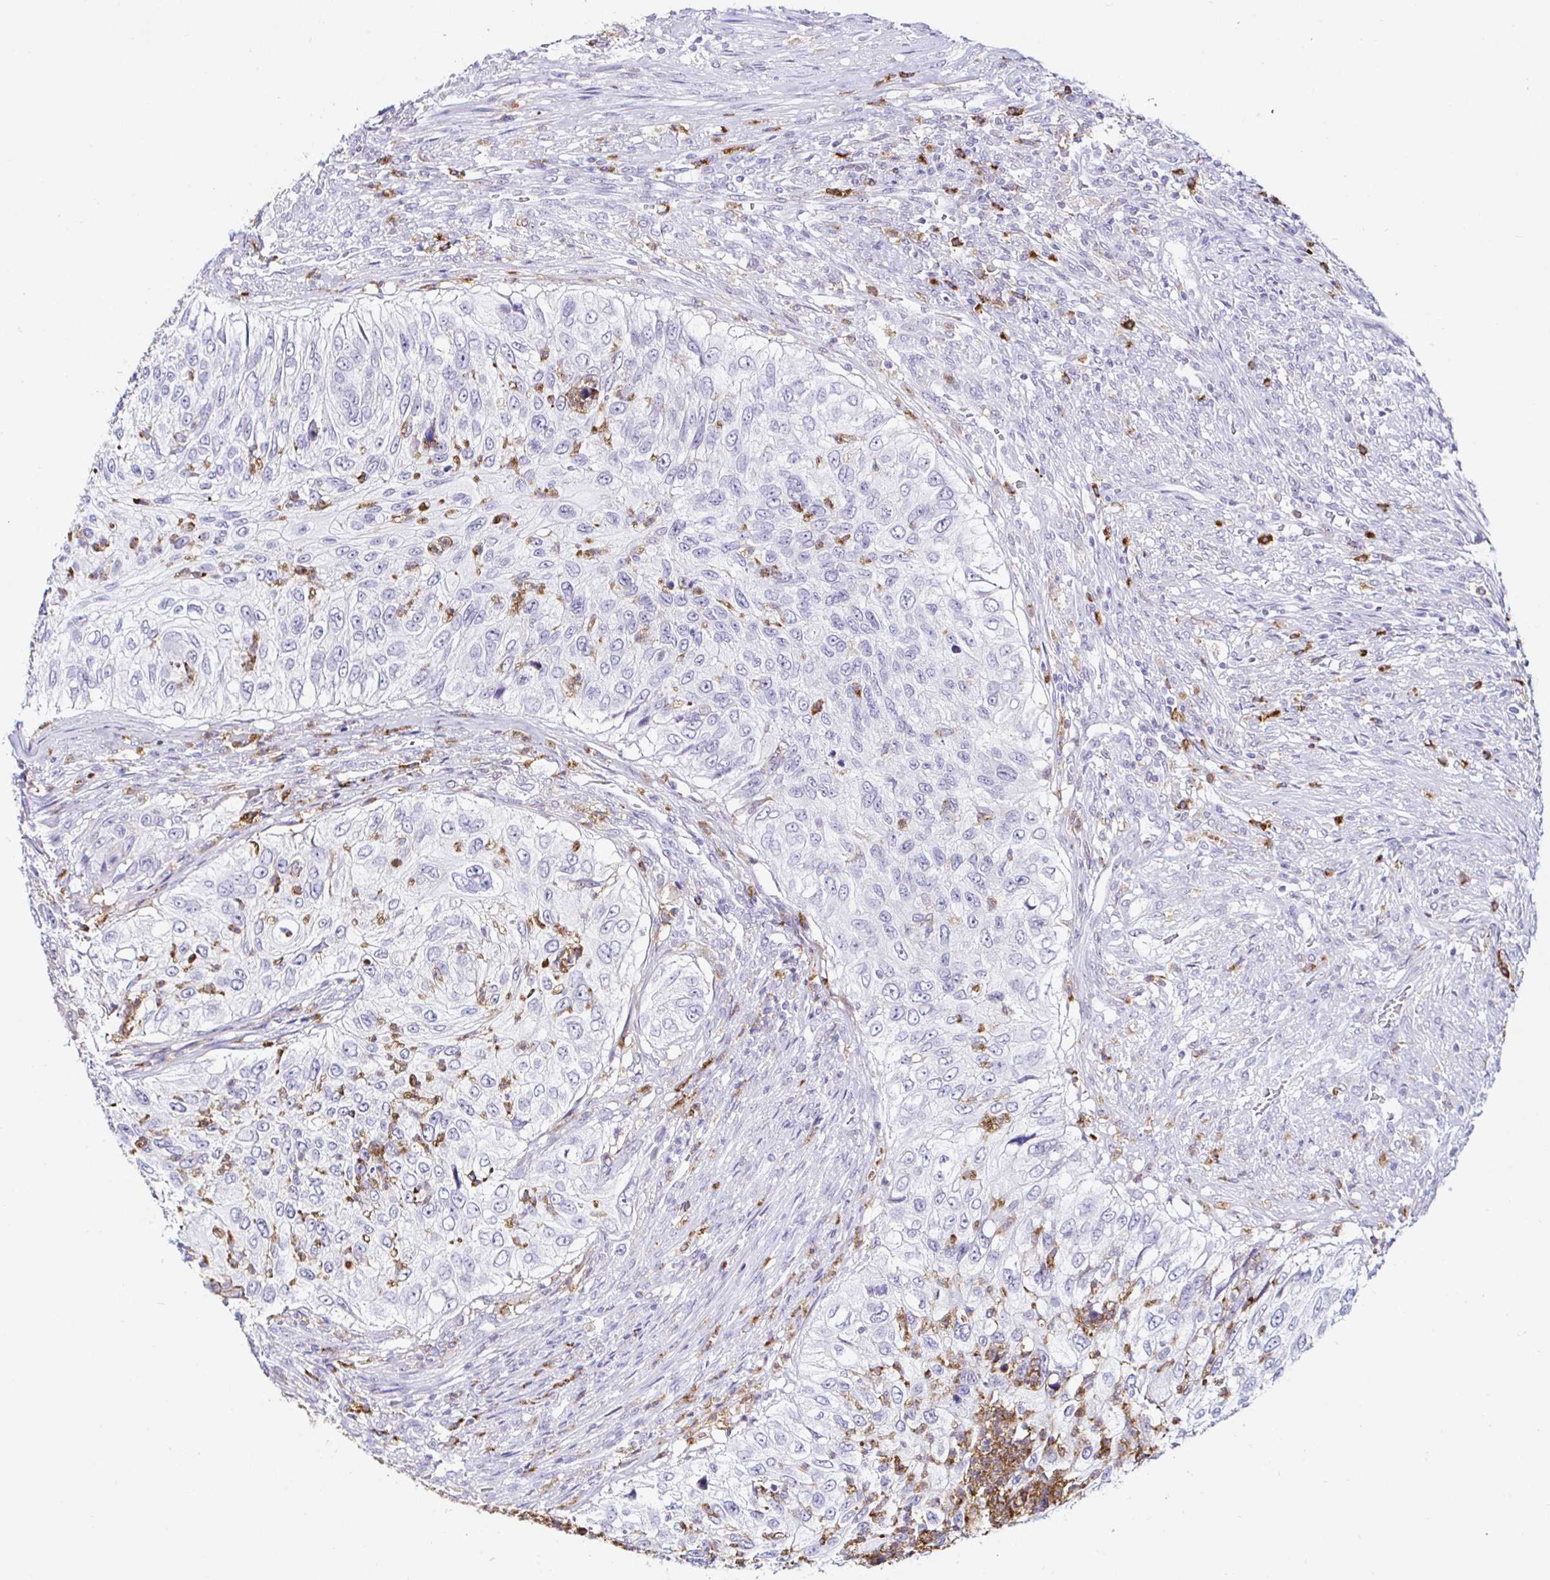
{"staining": {"intensity": "negative", "quantity": "none", "location": "none"}, "tissue": "urothelial cancer", "cell_type": "Tumor cells", "image_type": "cancer", "snomed": [{"axis": "morphology", "description": "Urothelial carcinoma, High grade"}, {"axis": "topography", "description": "Urinary bladder"}], "caption": "Immunohistochemical staining of urothelial cancer exhibits no significant expression in tumor cells.", "gene": "CYBB", "patient": {"sex": "female", "age": 60}}